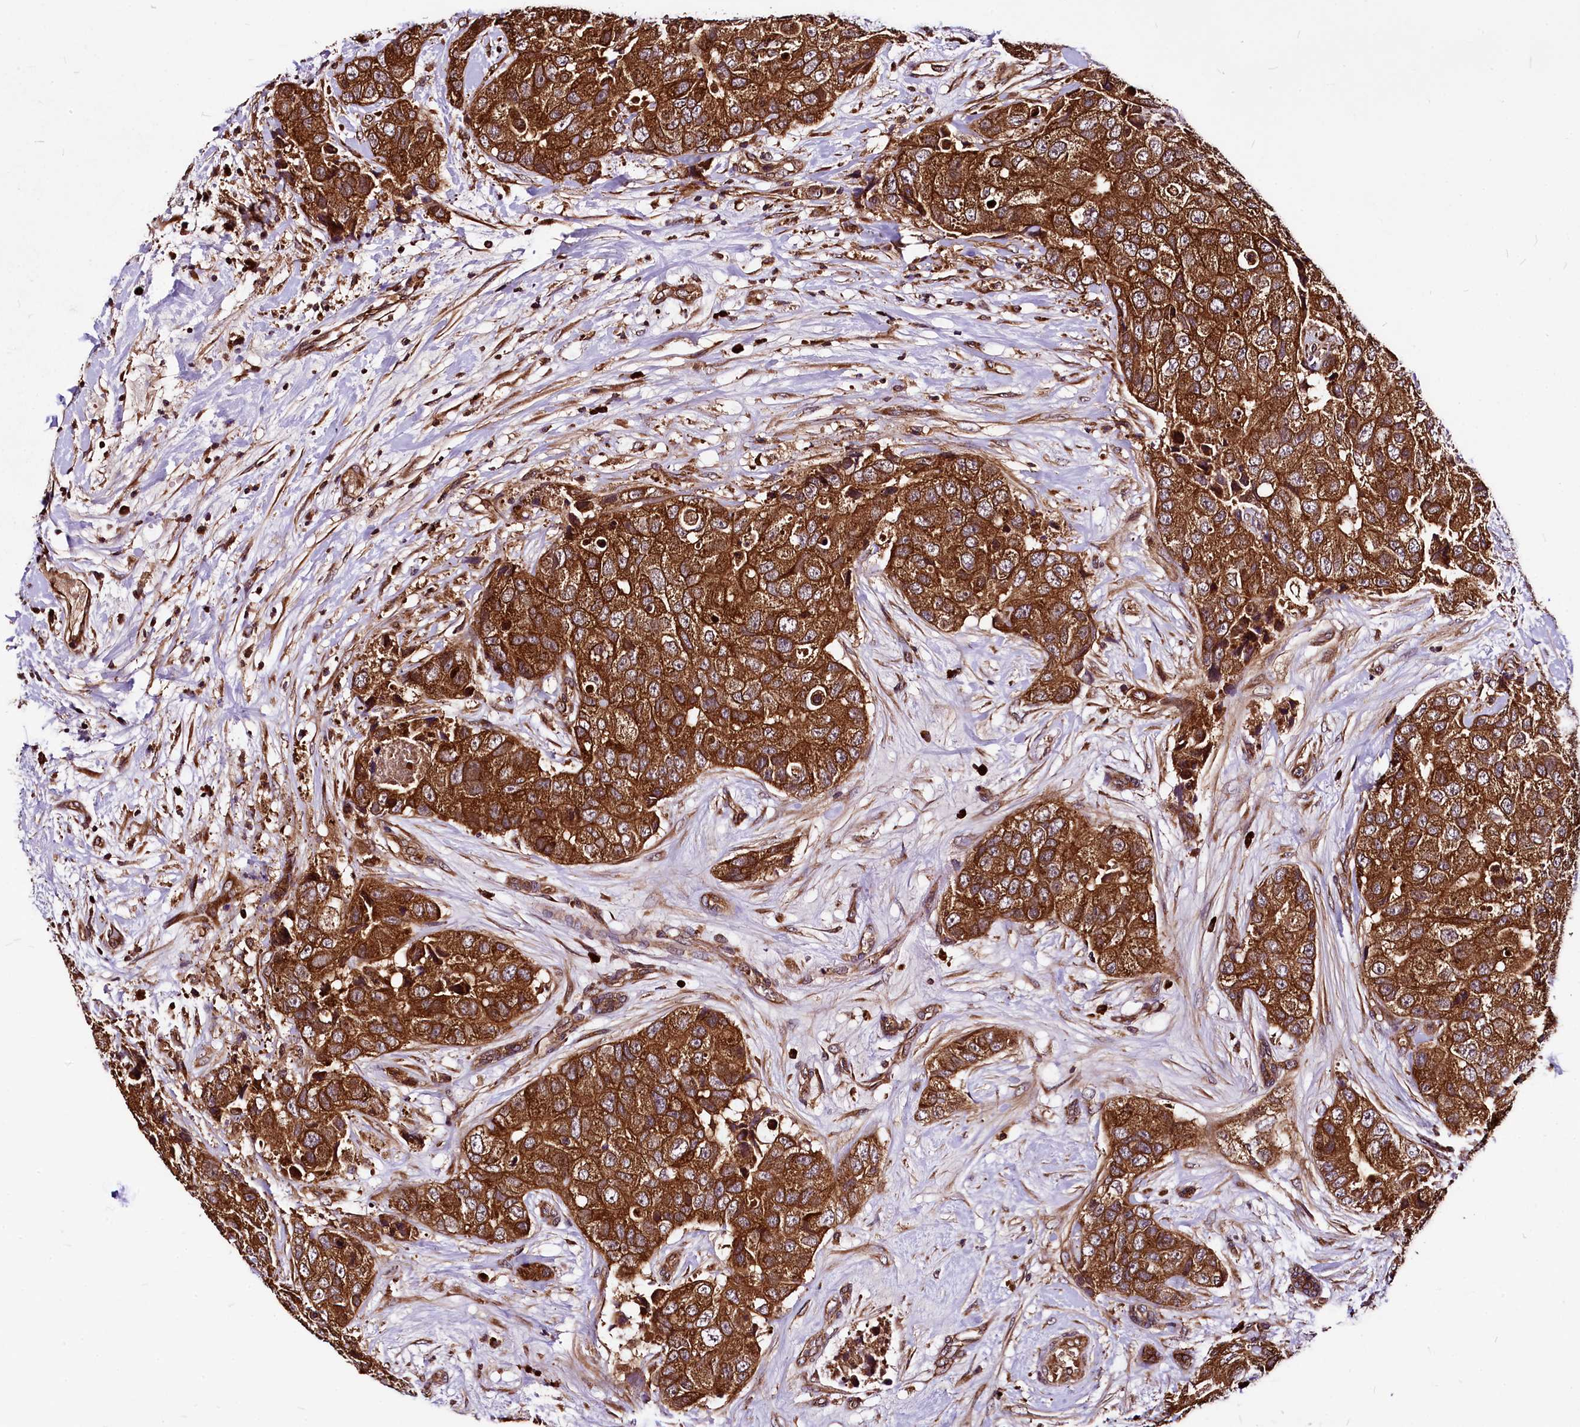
{"staining": {"intensity": "strong", "quantity": ">75%", "location": "cytoplasmic/membranous"}, "tissue": "breast cancer", "cell_type": "Tumor cells", "image_type": "cancer", "snomed": [{"axis": "morphology", "description": "Duct carcinoma"}, {"axis": "topography", "description": "Breast"}], "caption": "Brown immunohistochemical staining in breast cancer (intraductal carcinoma) shows strong cytoplasmic/membranous staining in about >75% of tumor cells.", "gene": "LRSAM1", "patient": {"sex": "female", "age": 62}}